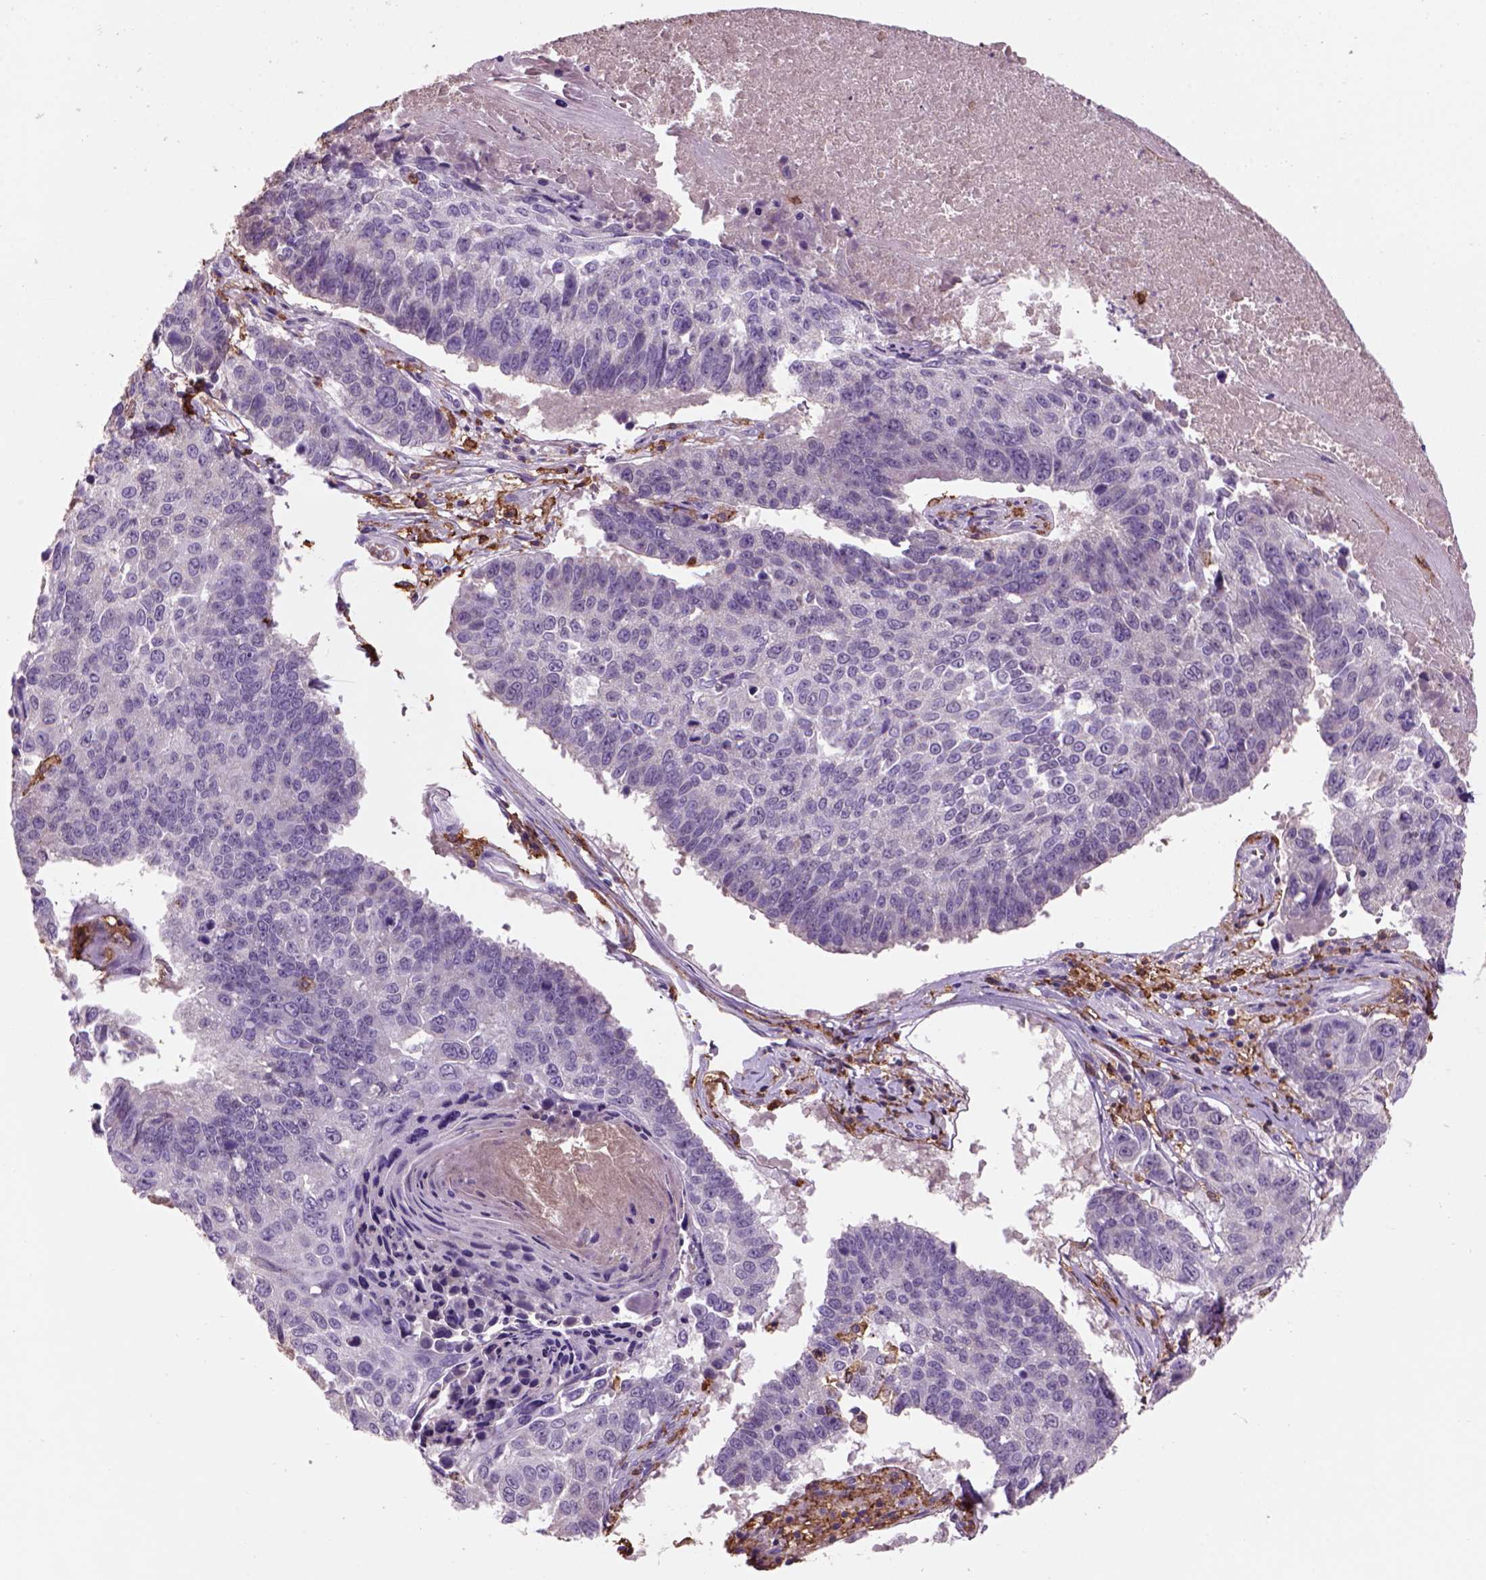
{"staining": {"intensity": "negative", "quantity": "none", "location": "none"}, "tissue": "lung cancer", "cell_type": "Tumor cells", "image_type": "cancer", "snomed": [{"axis": "morphology", "description": "Squamous cell carcinoma, NOS"}, {"axis": "topography", "description": "Lung"}], "caption": "Immunohistochemical staining of human lung cancer (squamous cell carcinoma) exhibits no significant staining in tumor cells.", "gene": "CD14", "patient": {"sex": "male", "age": 73}}